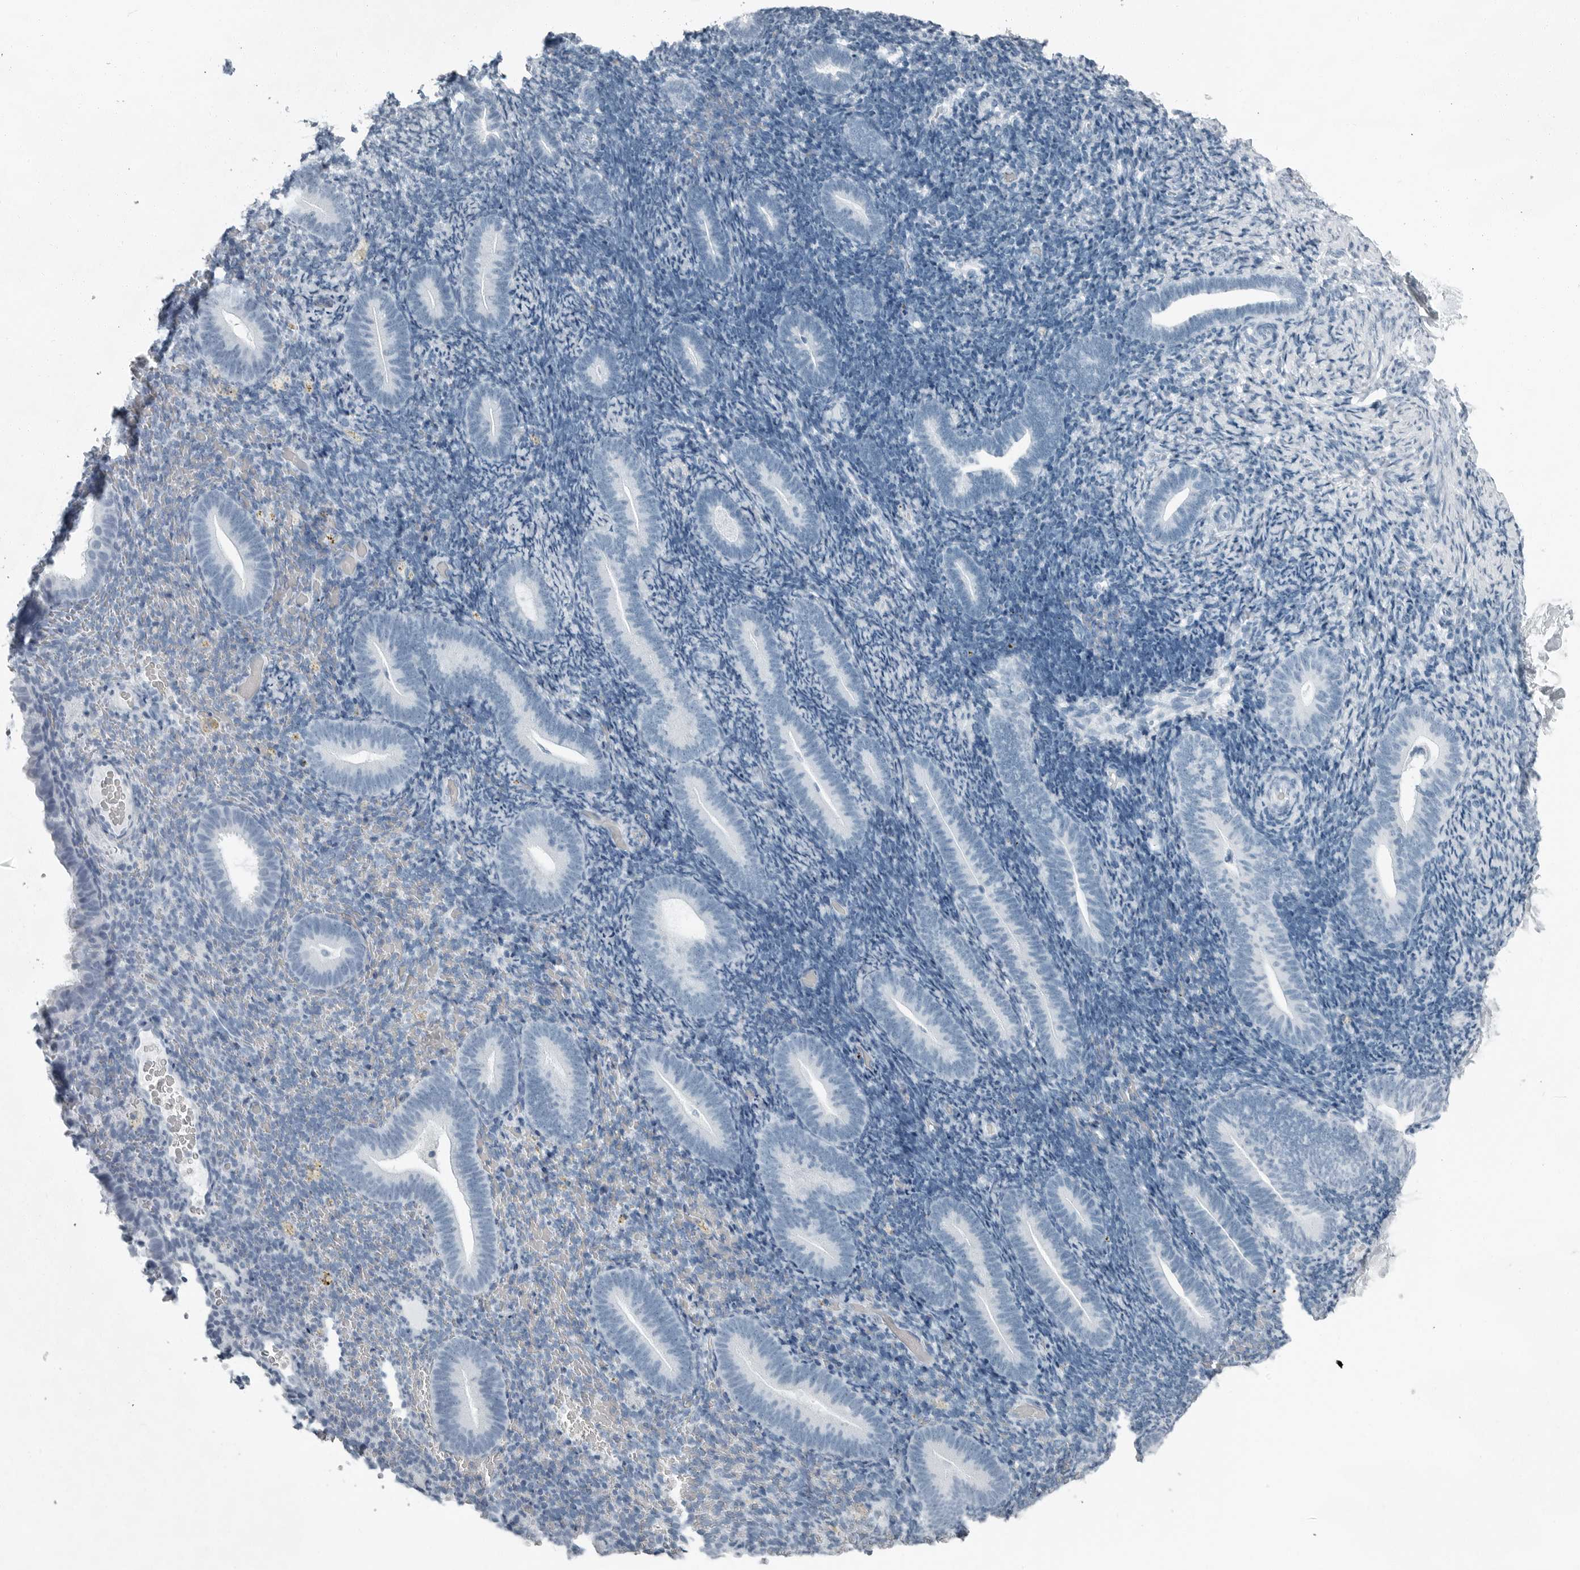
{"staining": {"intensity": "negative", "quantity": "none", "location": "none"}, "tissue": "endometrium", "cell_type": "Cells in endometrial stroma", "image_type": "normal", "snomed": [{"axis": "morphology", "description": "Normal tissue, NOS"}, {"axis": "topography", "description": "Endometrium"}], "caption": "Cells in endometrial stroma show no significant expression in normal endometrium.", "gene": "FABP6", "patient": {"sex": "female", "age": 51}}